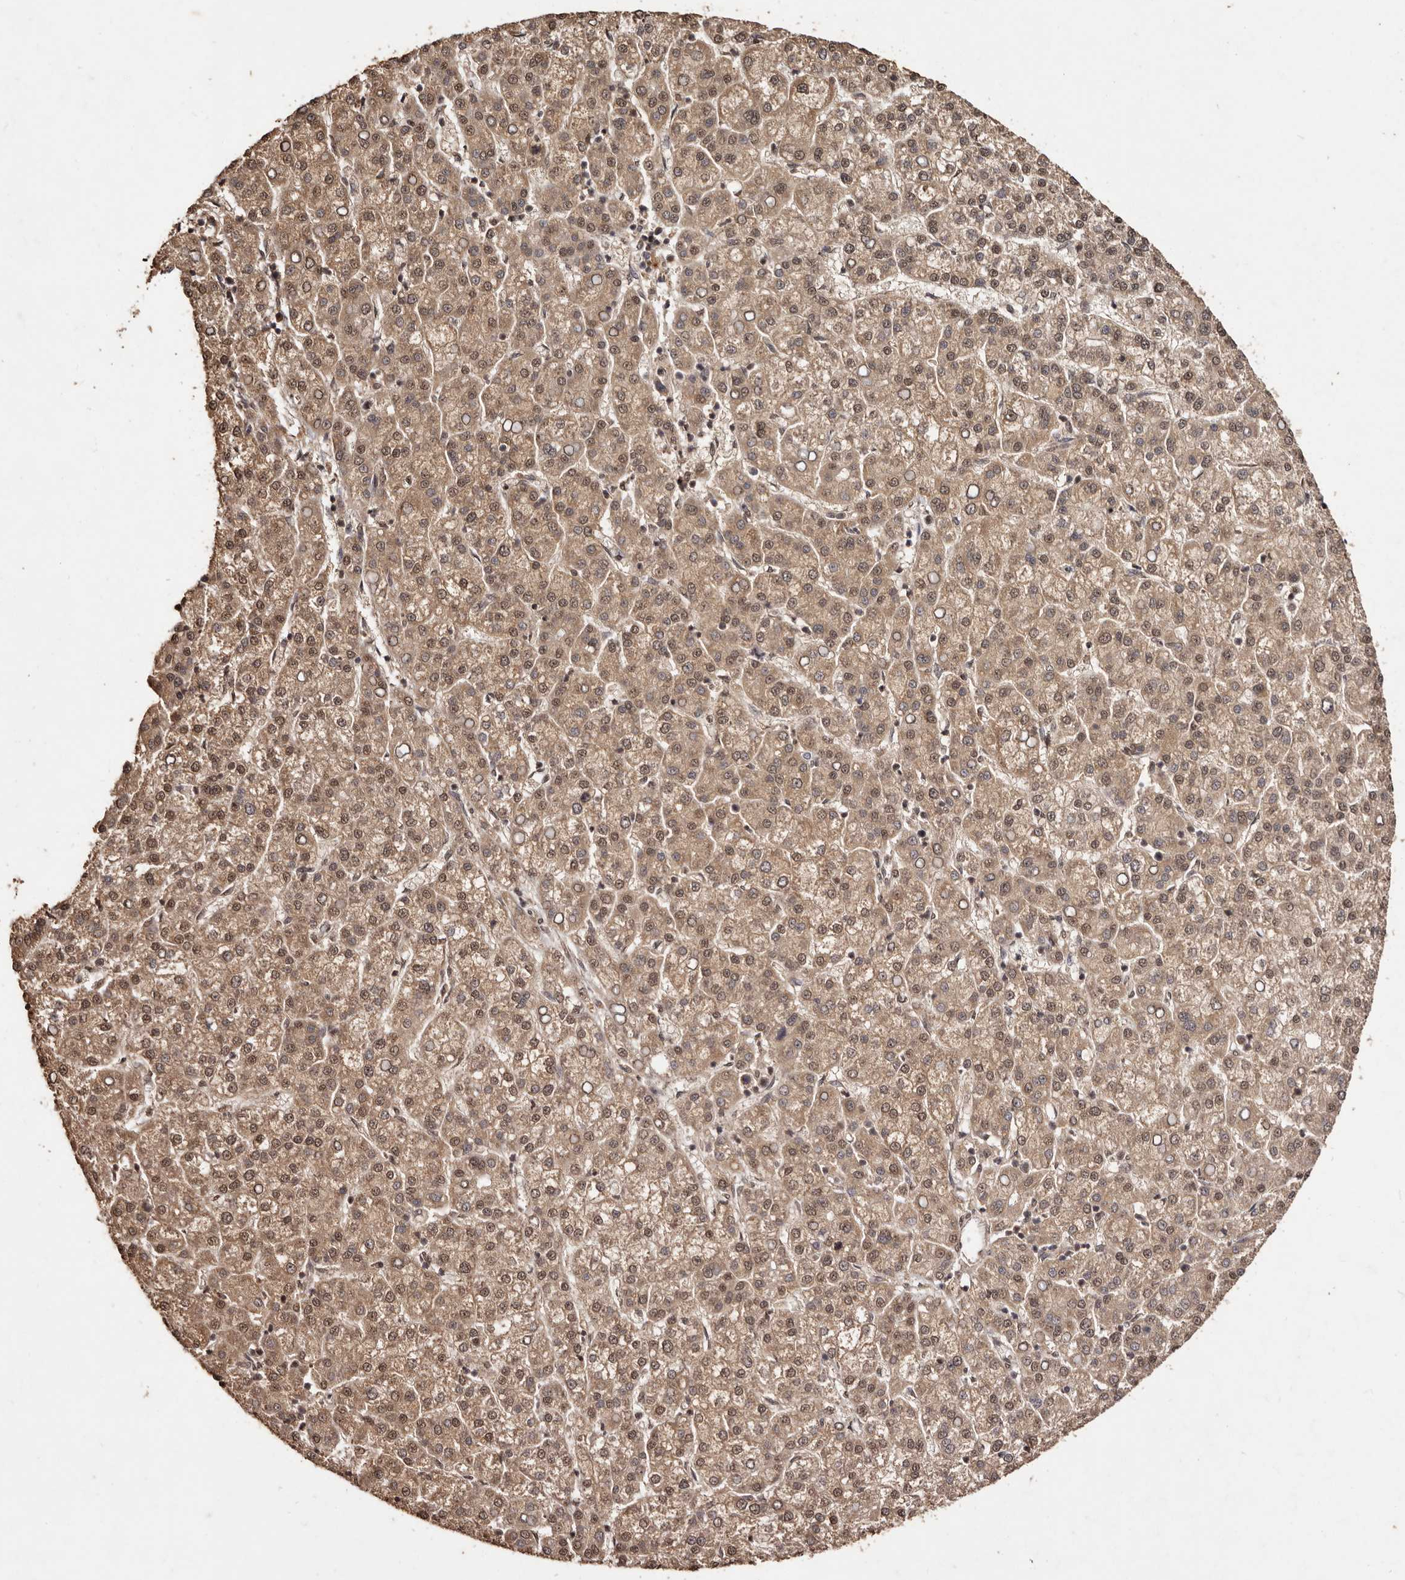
{"staining": {"intensity": "moderate", "quantity": ">75%", "location": "cytoplasmic/membranous,nuclear"}, "tissue": "liver cancer", "cell_type": "Tumor cells", "image_type": "cancer", "snomed": [{"axis": "morphology", "description": "Carcinoma, Hepatocellular, NOS"}, {"axis": "topography", "description": "Liver"}], "caption": "IHC photomicrograph of neoplastic tissue: human hepatocellular carcinoma (liver) stained using IHC exhibits medium levels of moderate protein expression localized specifically in the cytoplasmic/membranous and nuclear of tumor cells, appearing as a cytoplasmic/membranous and nuclear brown color.", "gene": "NOTCH1", "patient": {"sex": "female", "age": 58}}